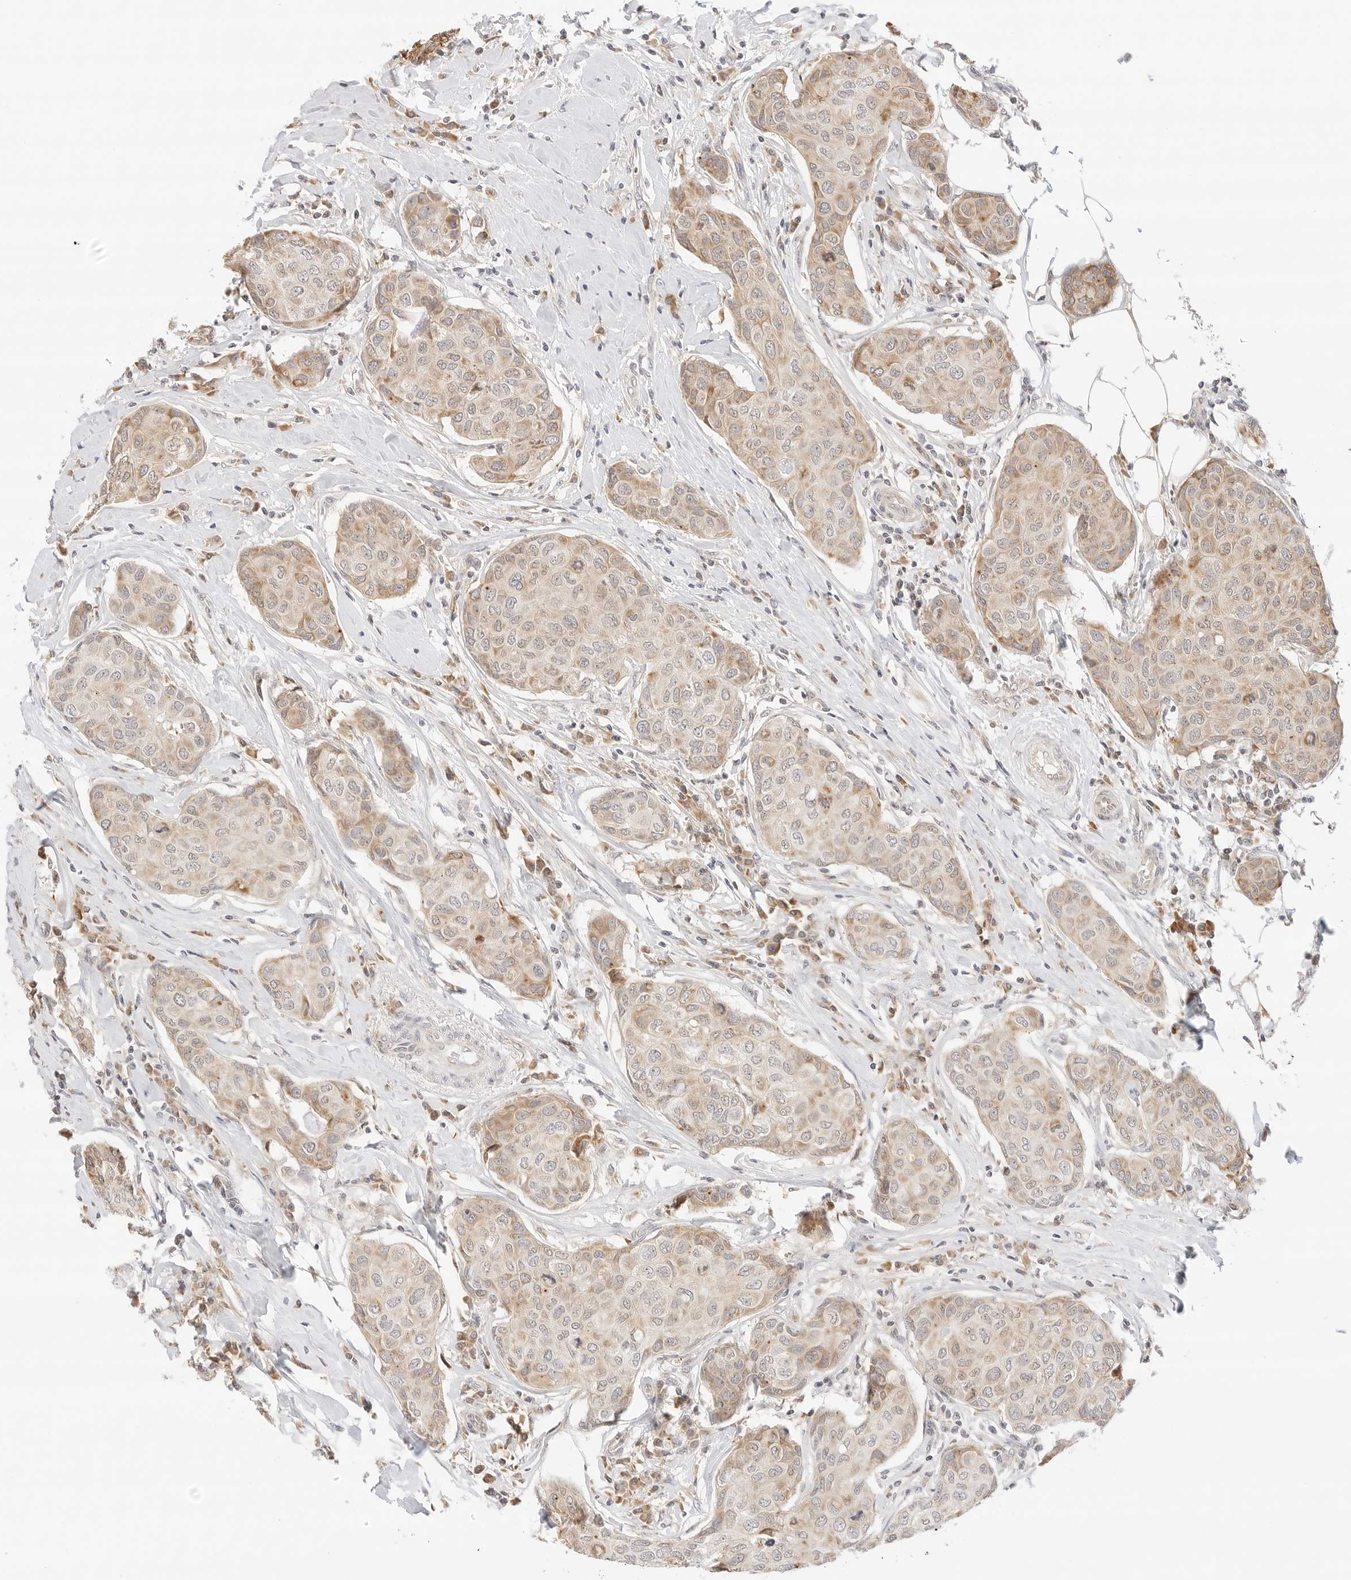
{"staining": {"intensity": "moderate", "quantity": "<25%", "location": "cytoplasmic/membranous"}, "tissue": "breast cancer", "cell_type": "Tumor cells", "image_type": "cancer", "snomed": [{"axis": "morphology", "description": "Duct carcinoma"}, {"axis": "topography", "description": "Breast"}], "caption": "High-power microscopy captured an immunohistochemistry (IHC) photomicrograph of breast cancer (invasive ductal carcinoma), revealing moderate cytoplasmic/membranous positivity in about <25% of tumor cells.", "gene": "ERO1B", "patient": {"sex": "female", "age": 80}}